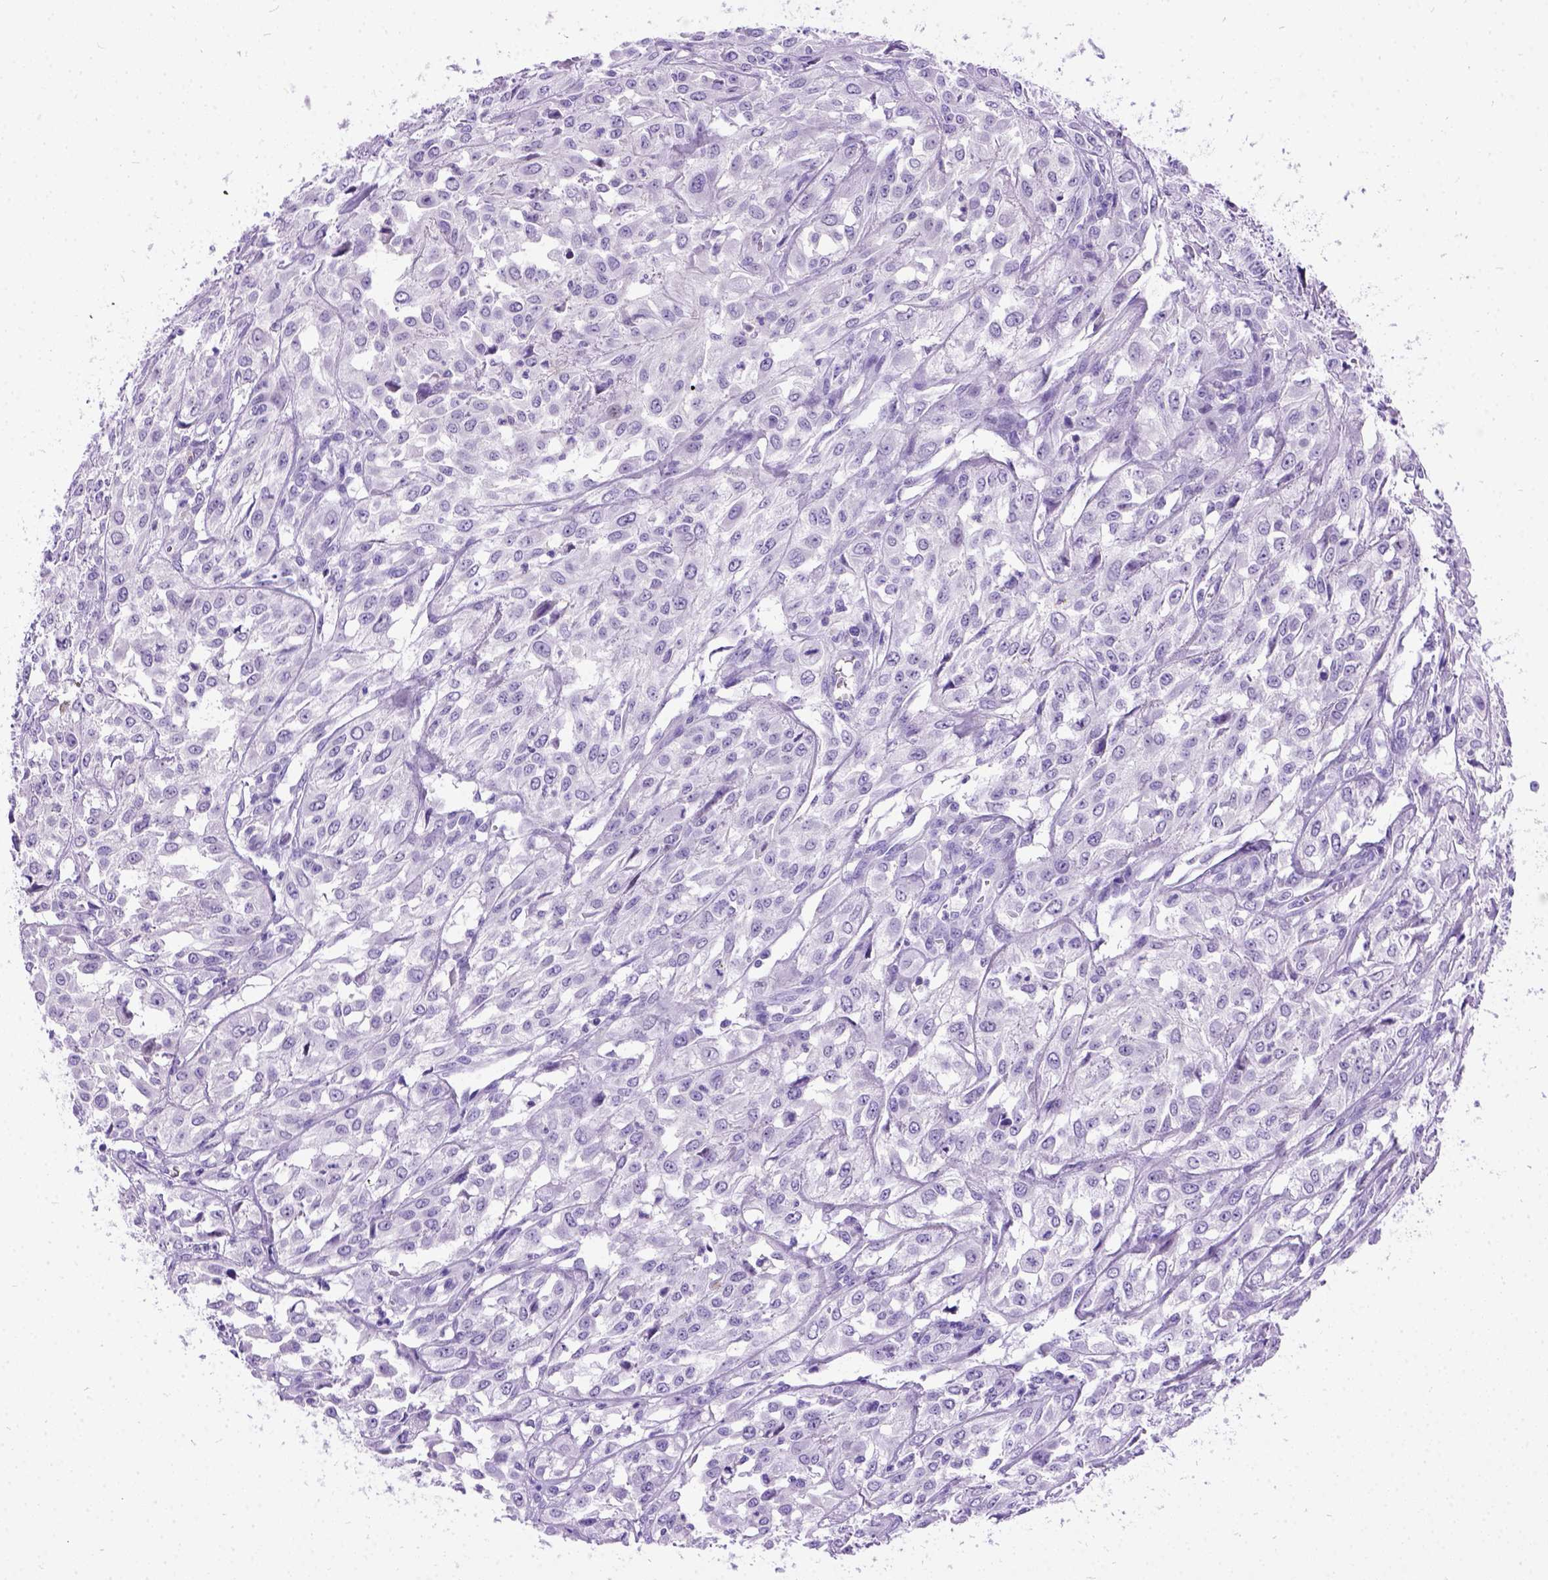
{"staining": {"intensity": "negative", "quantity": "none", "location": "none"}, "tissue": "urothelial cancer", "cell_type": "Tumor cells", "image_type": "cancer", "snomed": [{"axis": "morphology", "description": "Urothelial carcinoma, High grade"}, {"axis": "topography", "description": "Urinary bladder"}], "caption": "A high-resolution image shows immunohistochemistry (IHC) staining of urothelial cancer, which exhibits no significant staining in tumor cells.", "gene": "PRG2", "patient": {"sex": "male", "age": 67}}